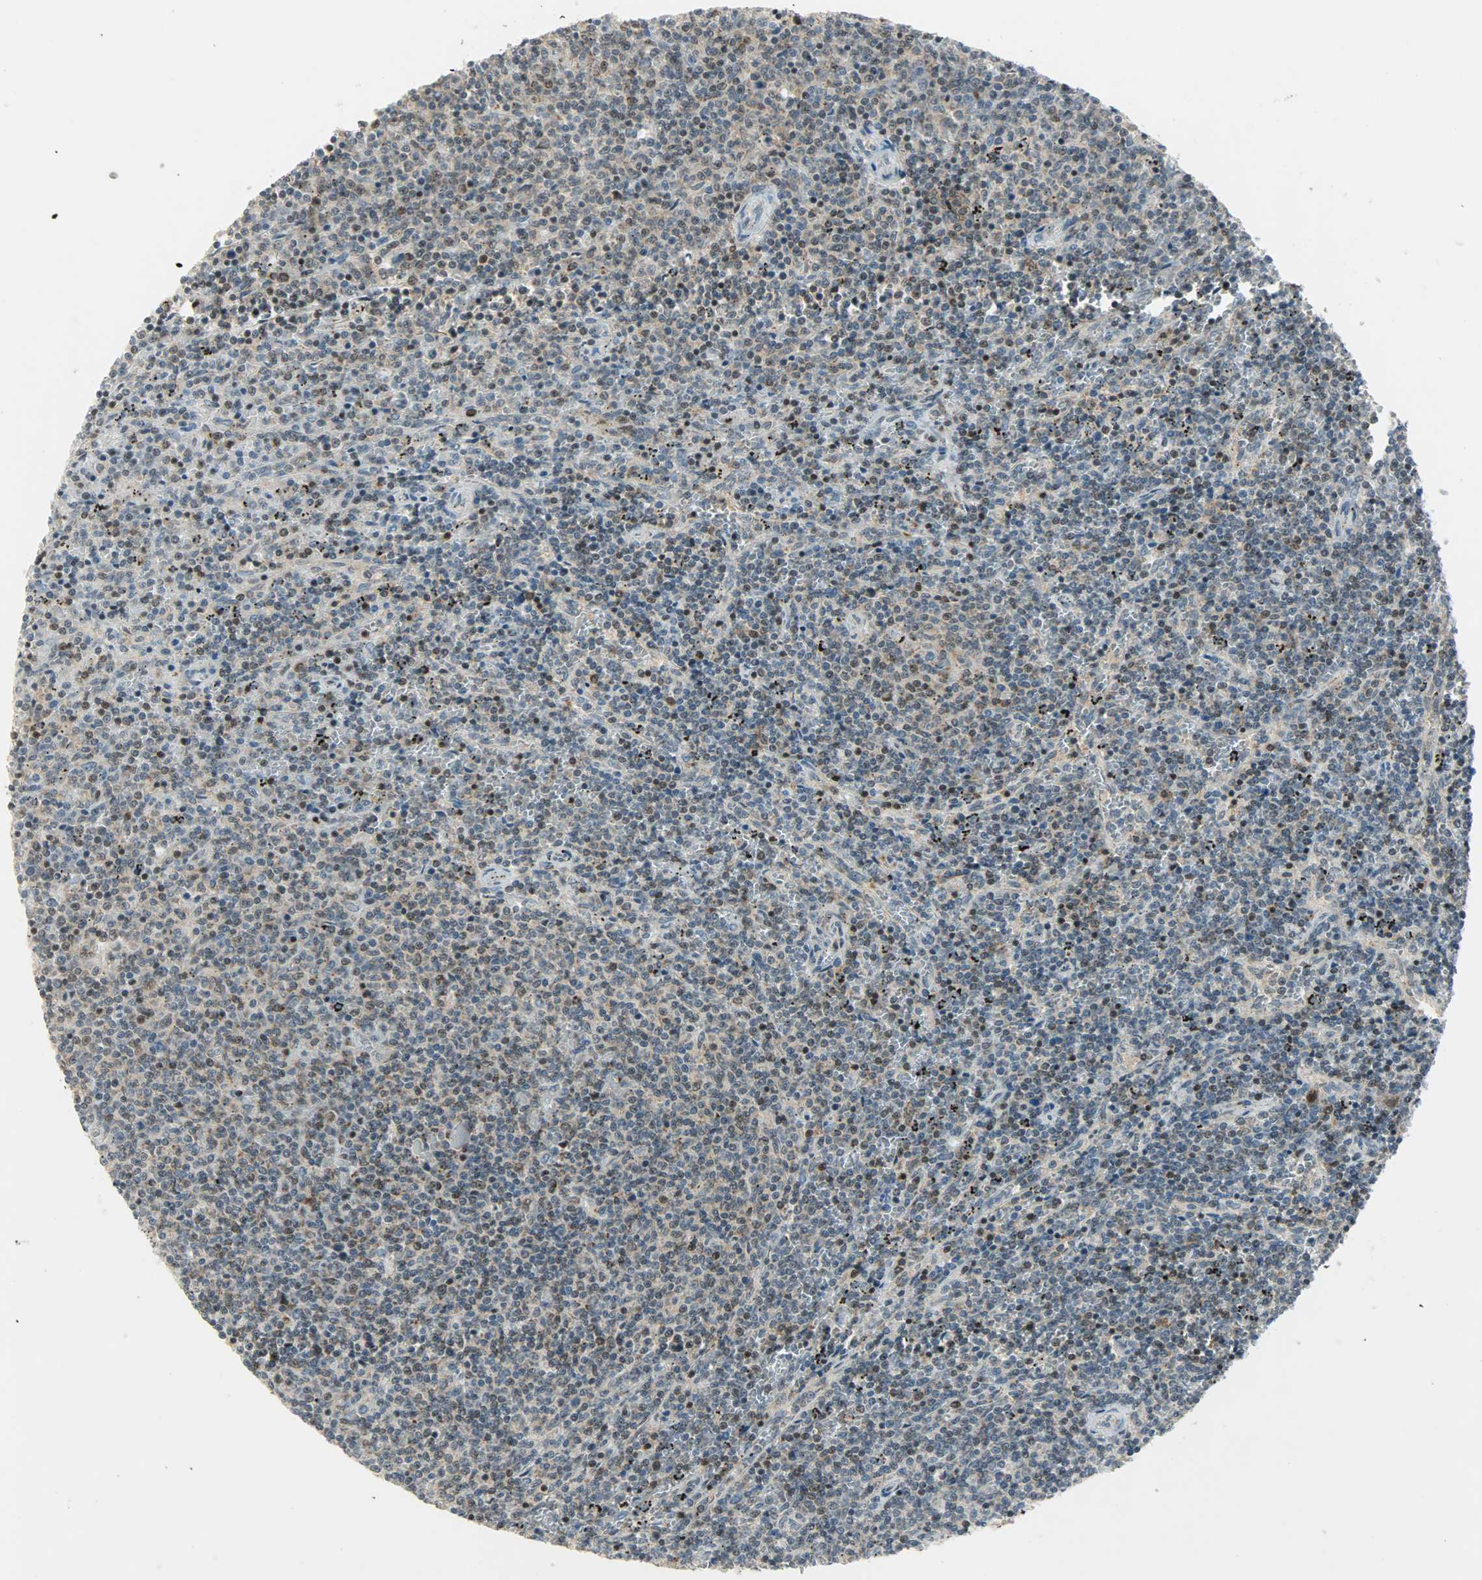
{"staining": {"intensity": "moderate", "quantity": "25%-75%", "location": "nuclear"}, "tissue": "lymphoma", "cell_type": "Tumor cells", "image_type": "cancer", "snomed": [{"axis": "morphology", "description": "Malignant lymphoma, non-Hodgkin's type, Low grade"}, {"axis": "topography", "description": "Spleen"}], "caption": "Low-grade malignant lymphoma, non-Hodgkin's type stained with DAB (3,3'-diaminobenzidine) IHC shows medium levels of moderate nuclear expression in approximately 25%-75% of tumor cells.", "gene": "IL15", "patient": {"sex": "female", "age": 50}}